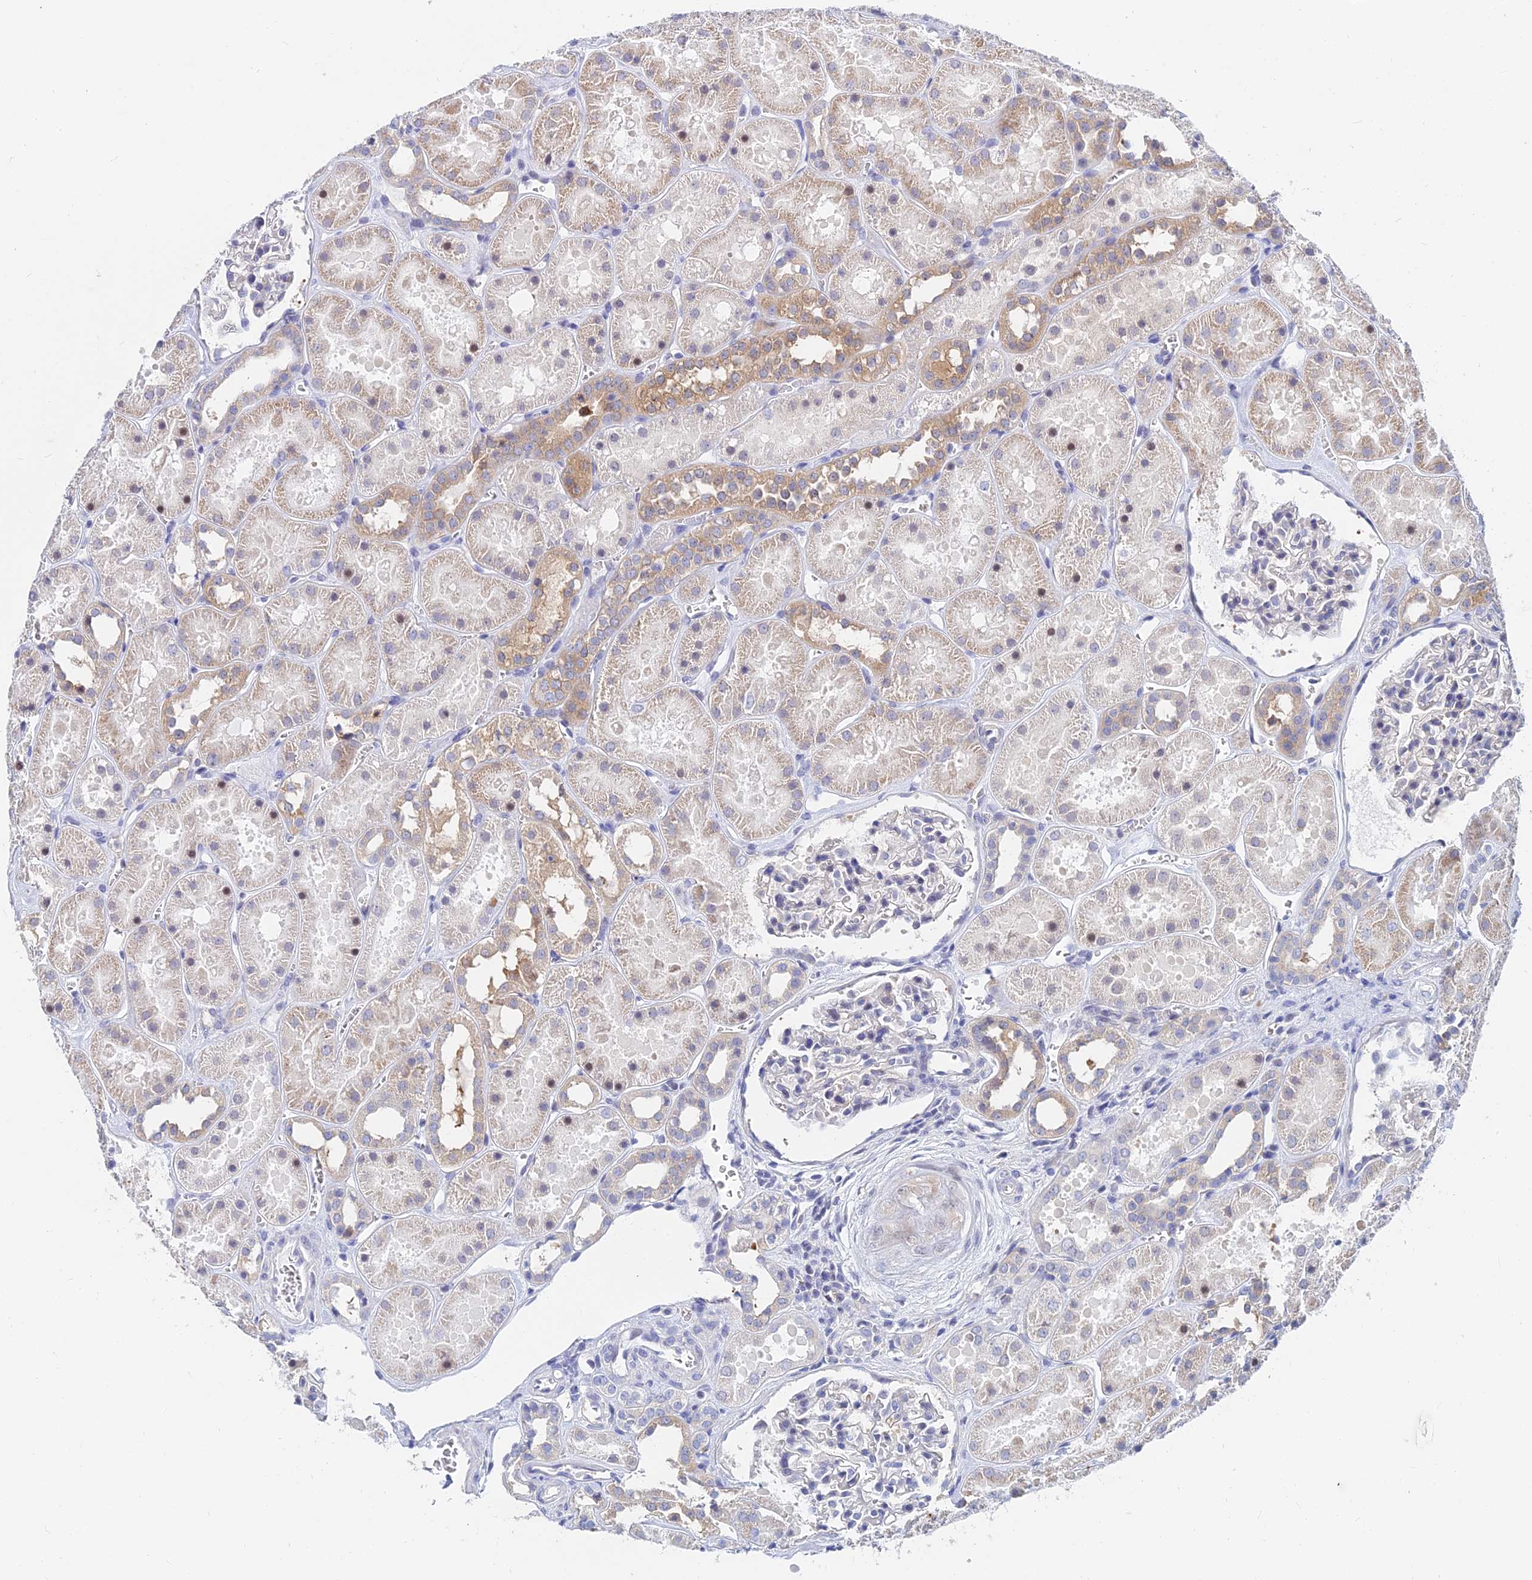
{"staining": {"intensity": "negative", "quantity": "none", "location": "none"}, "tissue": "kidney", "cell_type": "Cells in glomeruli", "image_type": "normal", "snomed": [{"axis": "morphology", "description": "Normal tissue, NOS"}, {"axis": "topography", "description": "Kidney"}], "caption": "Protein analysis of normal kidney reveals no significant positivity in cells in glomeruli. Brightfield microscopy of immunohistochemistry (IHC) stained with DAB (3,3'-diaminobenzidine) (brown) and hematoxylin (blue), captured at high magnification.", "gene": "B3GALT4", "patient": {"sex": "female", "age": 41}}